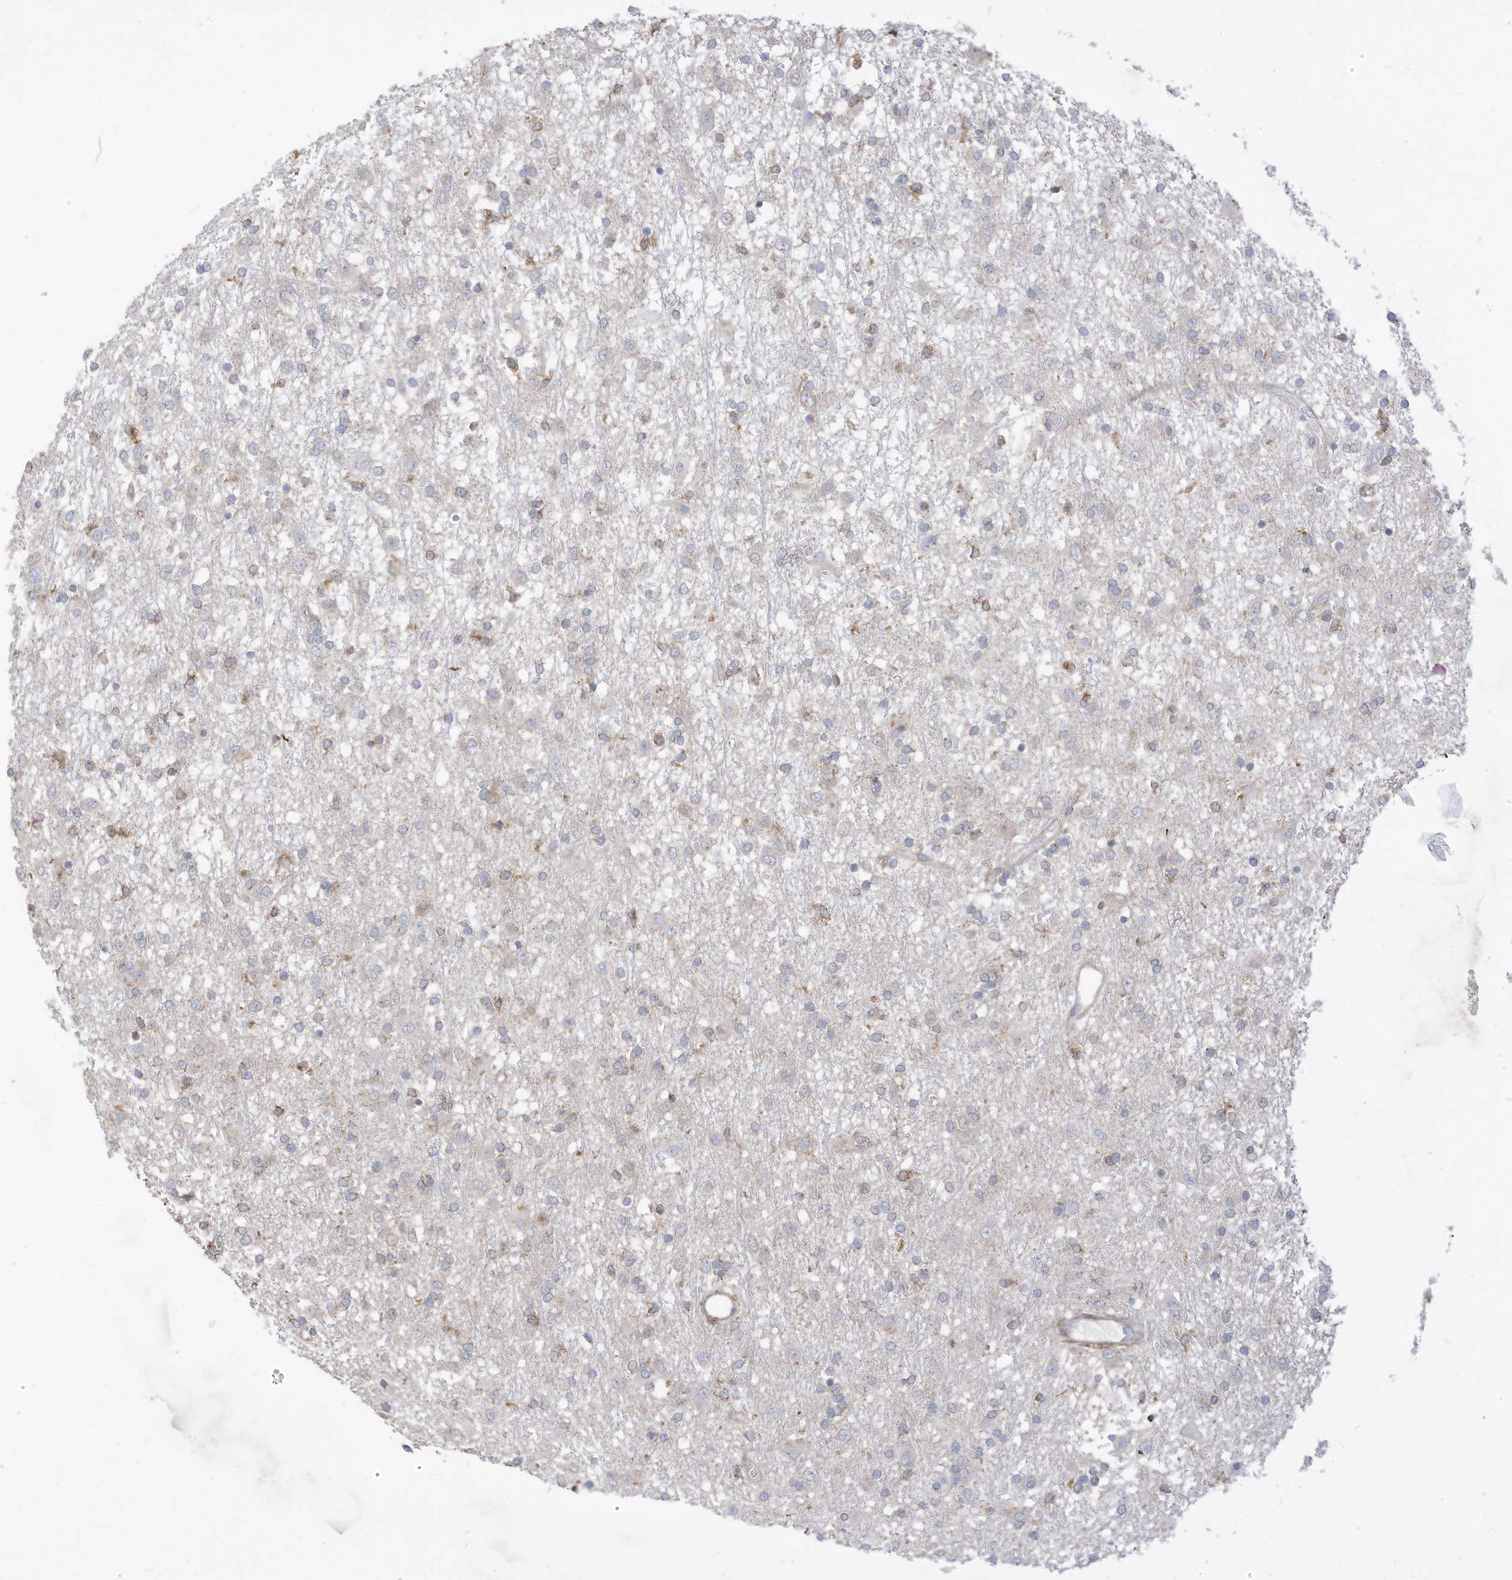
{"staining": {"intensity": "negative", "quantity": "none", "location": "none"}, "tissue": "glioma", "cell_type": "Tumor cells", "image_type": "cancer", "snomed": [{"axis": "morphology", "description": "Glioma, malignant, Low grade"}, {"axis": "topography", "description": "Brain"}], "caption": "Tumor cells show no significant positivity in low-grade glioma (malignant).", "gene": "TRNAU1AP", "patient": {"sex": "male", "age": 65}}